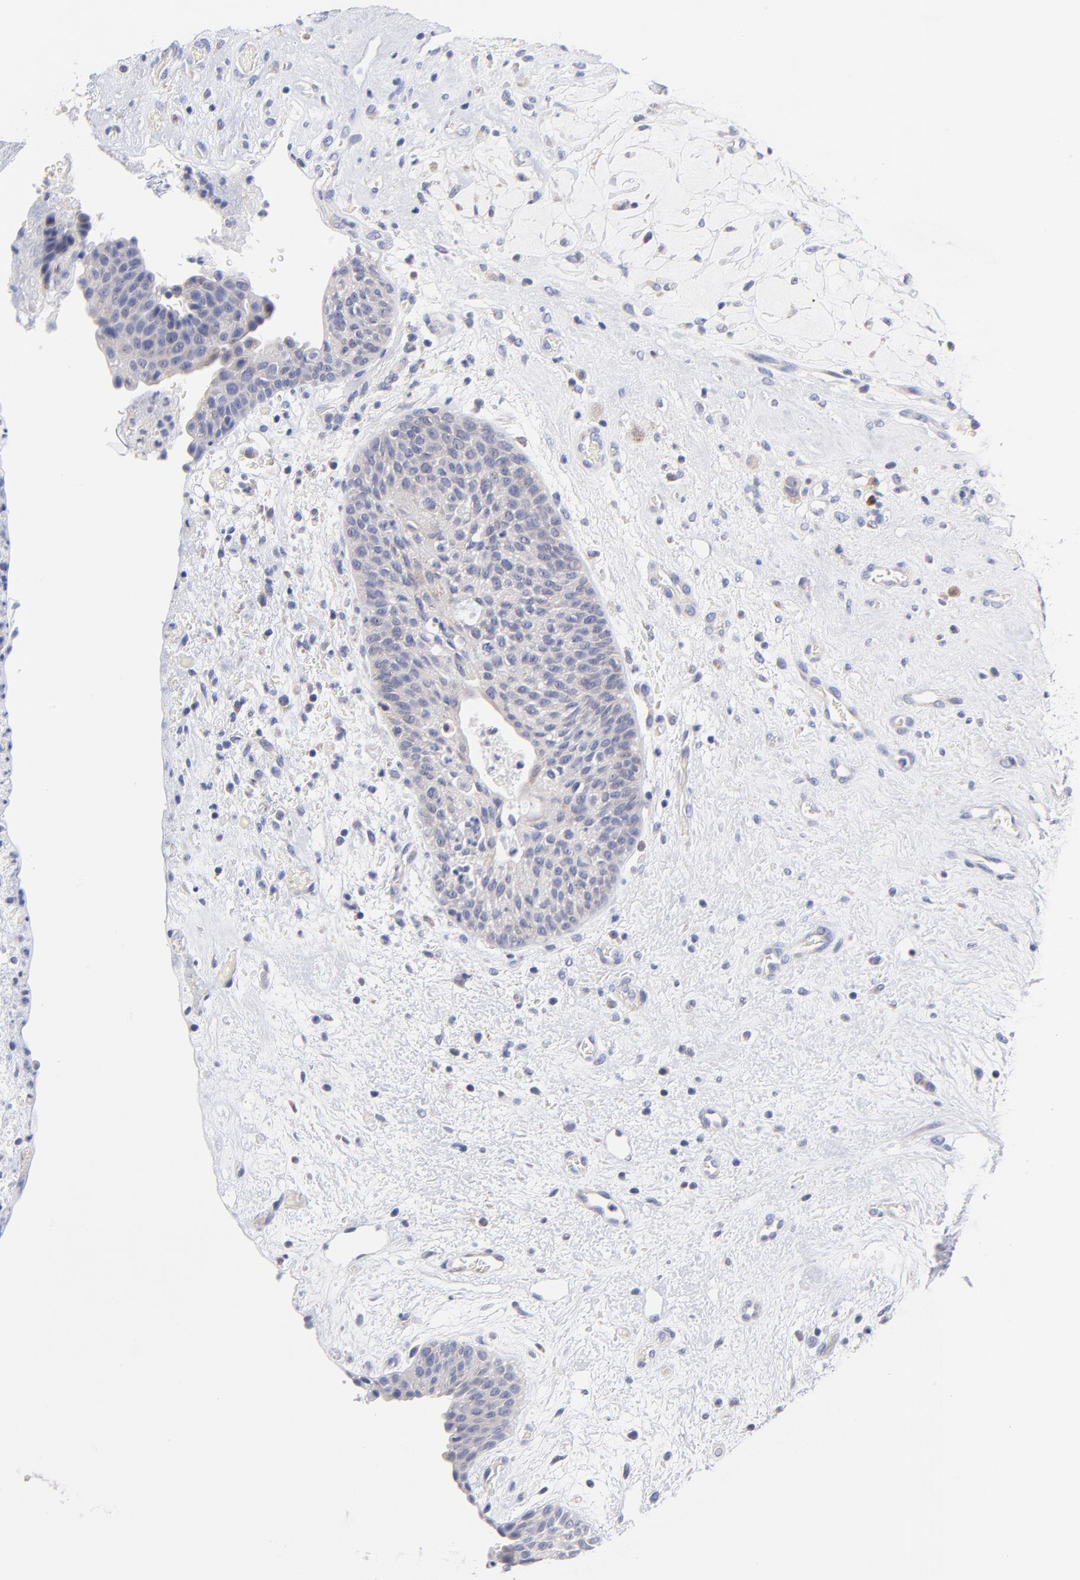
{"staining": {"intensity": "negative", "quantity": "none", "location": "none"}, "tissue": "urinary bladder", "cell_type": "Urothelial cells", "image_type": "normal", "snomed": [{"axis": "morphology", "description": "Normal tissue, NOS"}, {"axis": "topography", "description": "Urinary bladder"}], "caption": "DAB (3,3'-diaminobenzidine) immunohistochemical staining of normal urinary bladder displays no significant staining in urothelial cells.", "gene": "LAX1", "patient": {"sex": "male", "age": 48}}